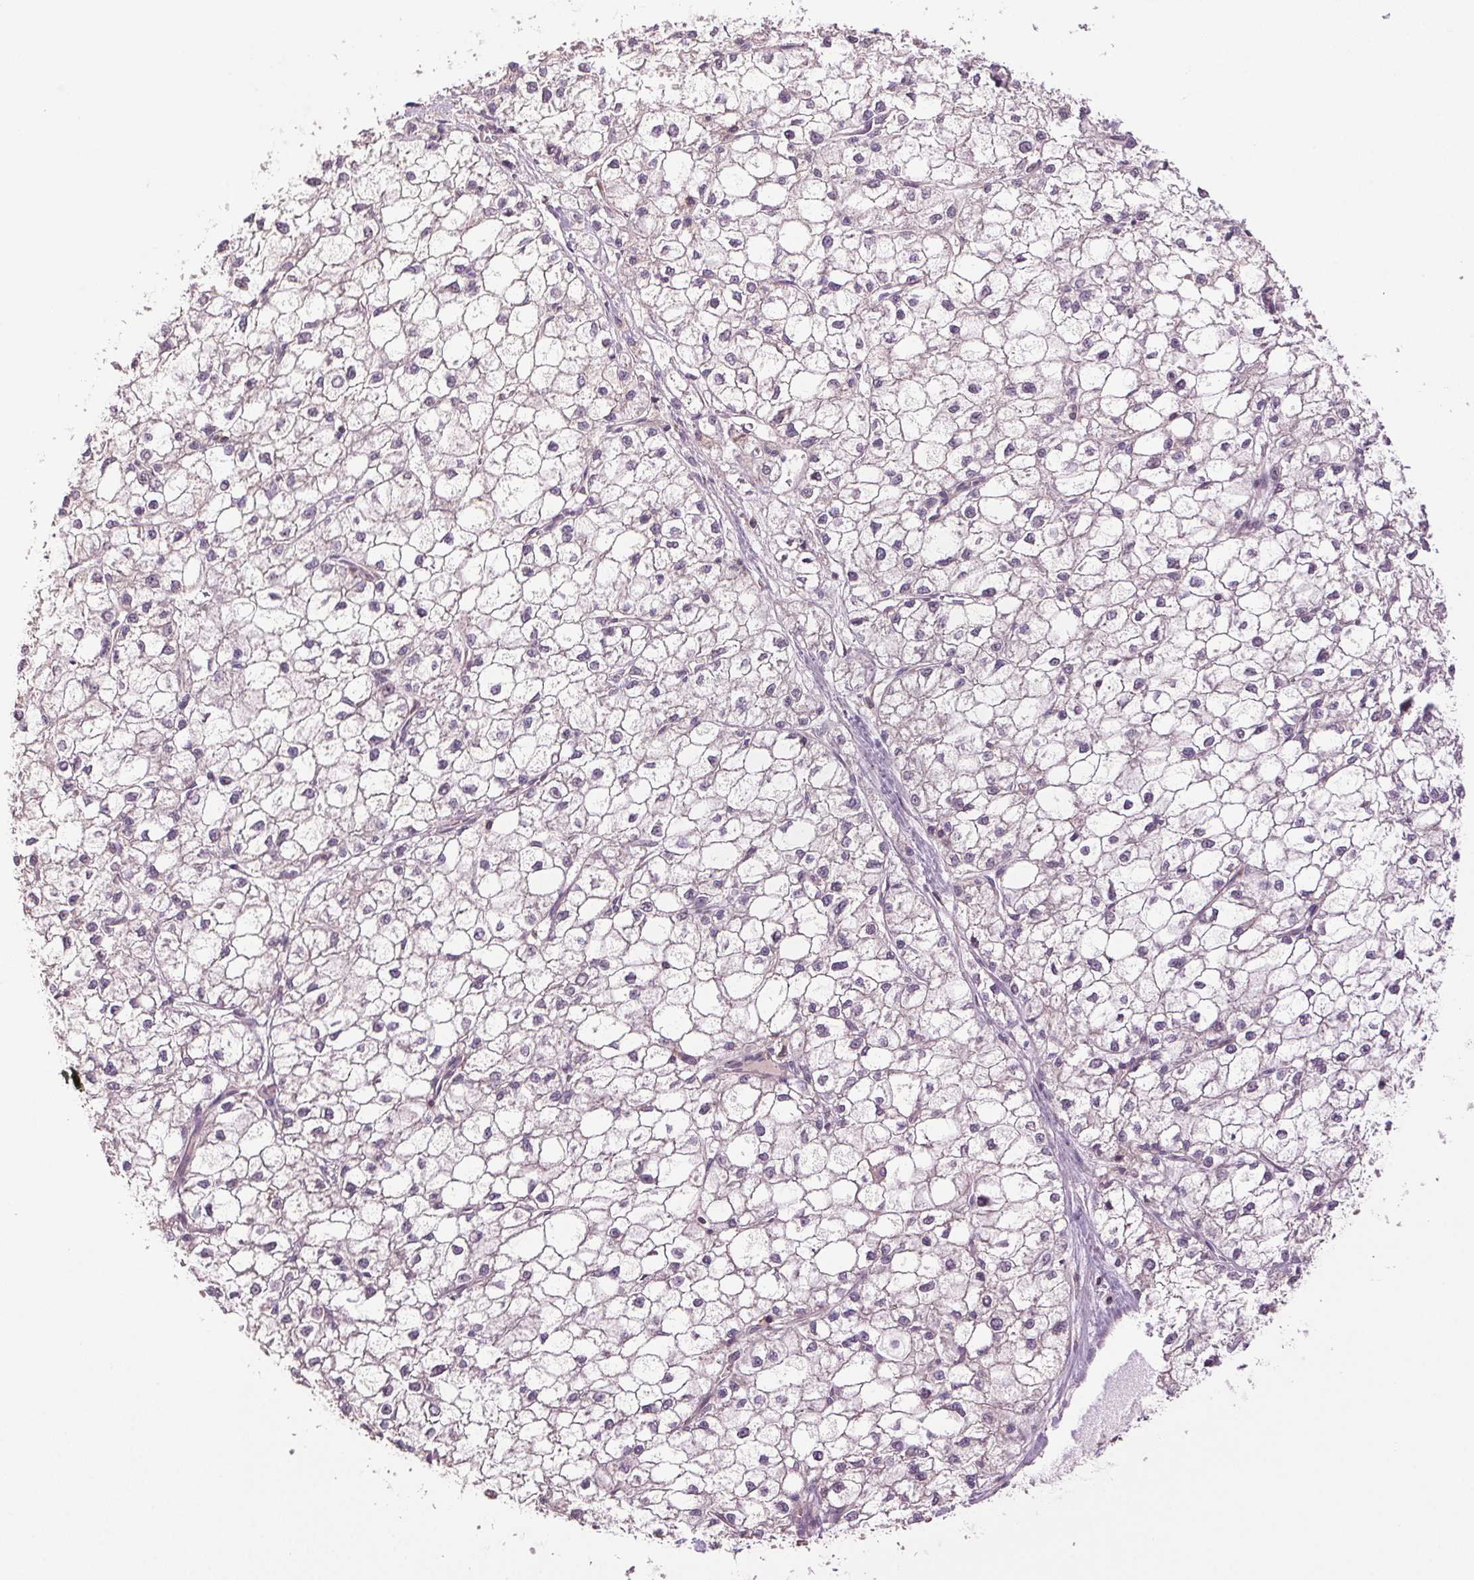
{"staining": {"intensity": "negative", "quantity": "none", "location": "none"}, "tissue": "liver cancer", "cell_type": "Tumor cells", "image_type": "cancer", "snomed": [{"axis": "morphology", "description": "Carcinoma, Hepatocellular, NOS"}, {"axis": "topography", "description": "Liver"}], "caption": "Liver cancer was stained to show a protein in brown. There is no significant staining in tumor cells.", "gene": "TMEM253", "patient": {"sex": "female", "age": 43}}